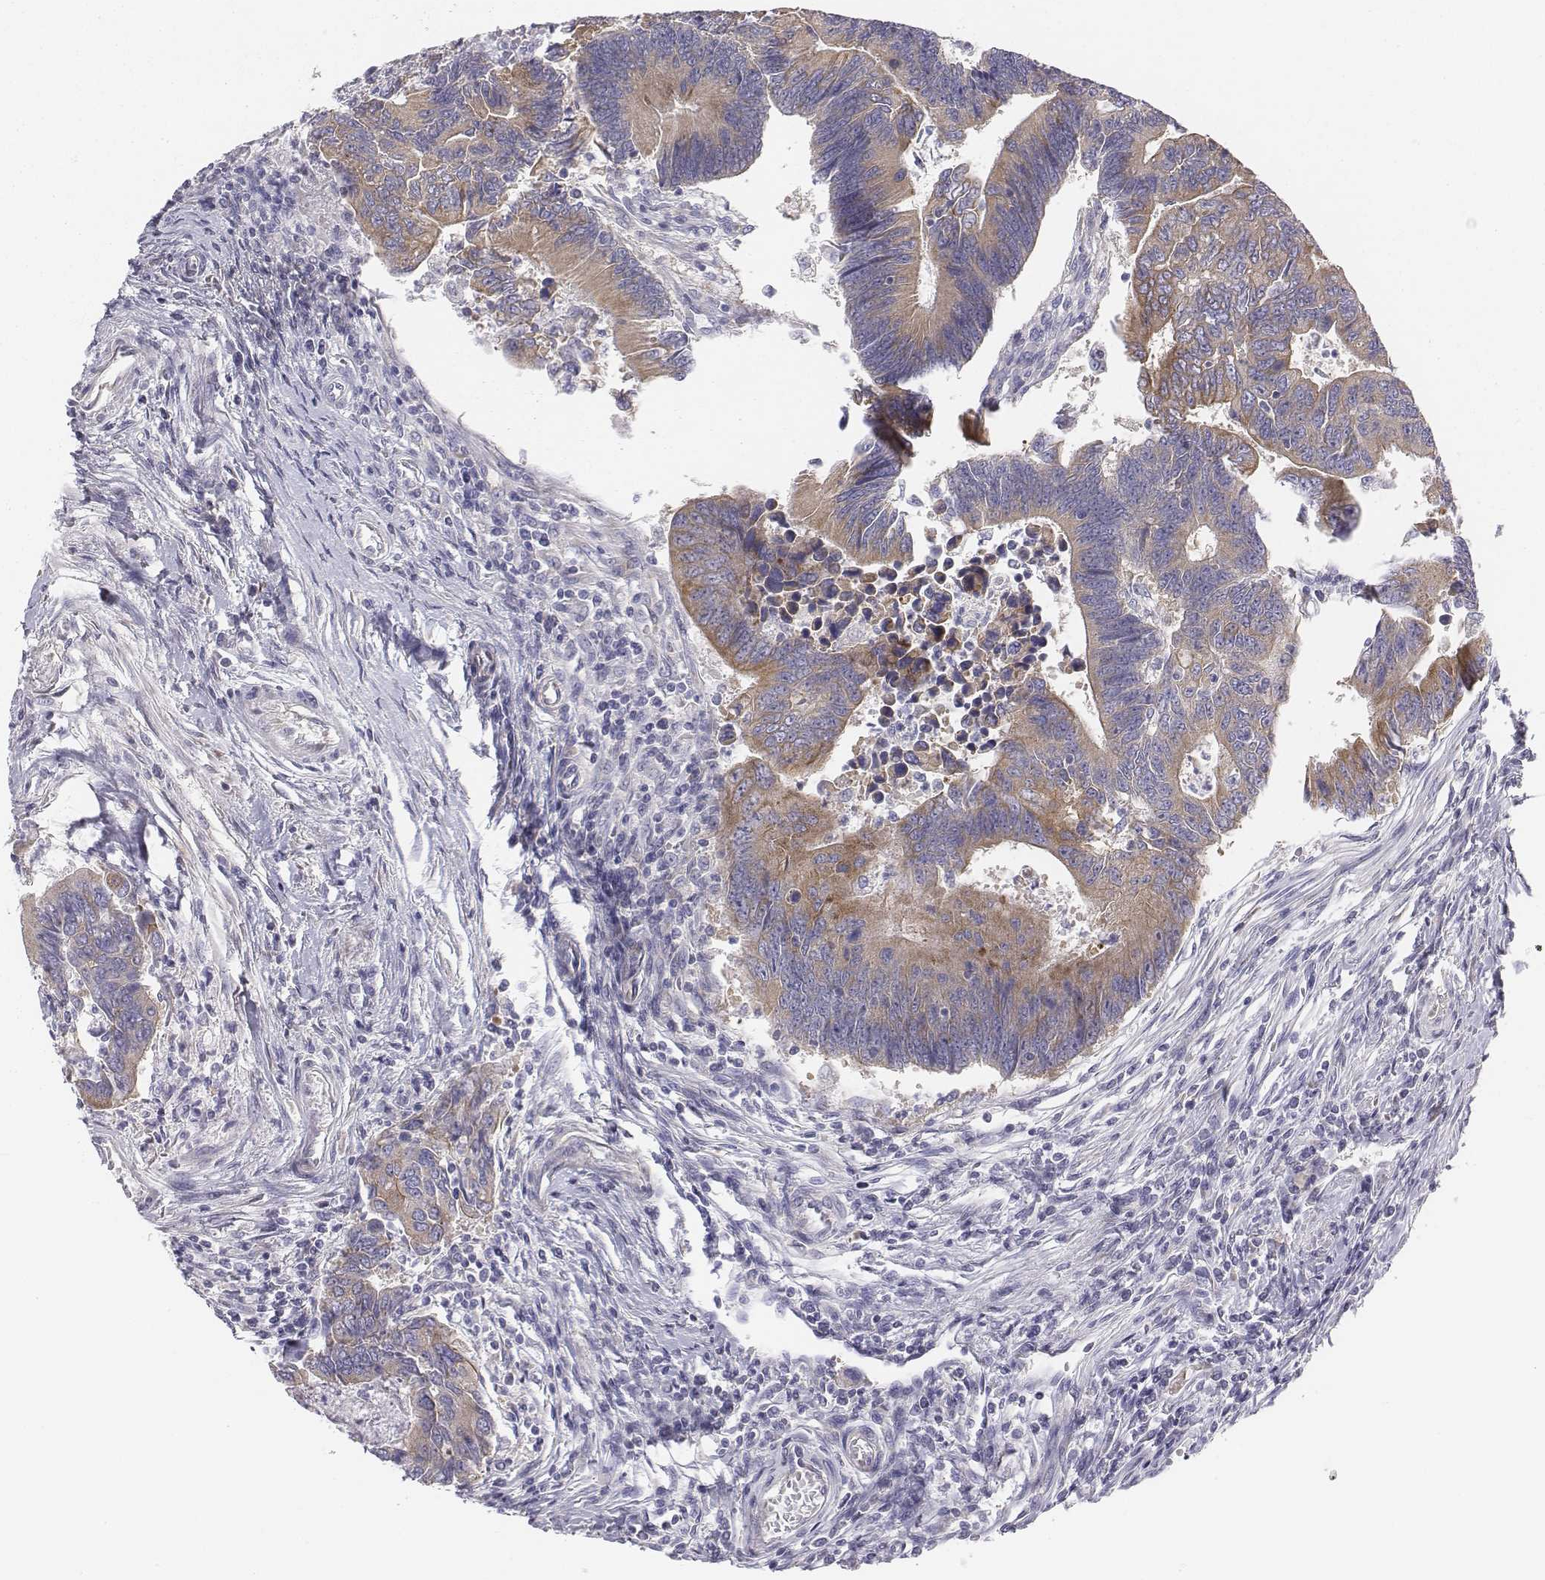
{"staining": {"intensity": "weak", "quantity": ">75%", "location": "cytoplasmic/membranous"}, "tissue": "colorectal cancer", "cell_type": "Tumor cells", "image_type": "cancer", "snomed": [{"axis": "morphology", "description": "Adenocarcinoma, NOS"}, {"axis": "topography", "description": "Colon"}], "caption": "The immunohistochemical stain highlights weak cytoplasmic/membranous expression in tumor cells of adenocarcinoma (colorectal) tissue.", "gene": "CHST14", "patient": {"sex": "female", "age": 67}}